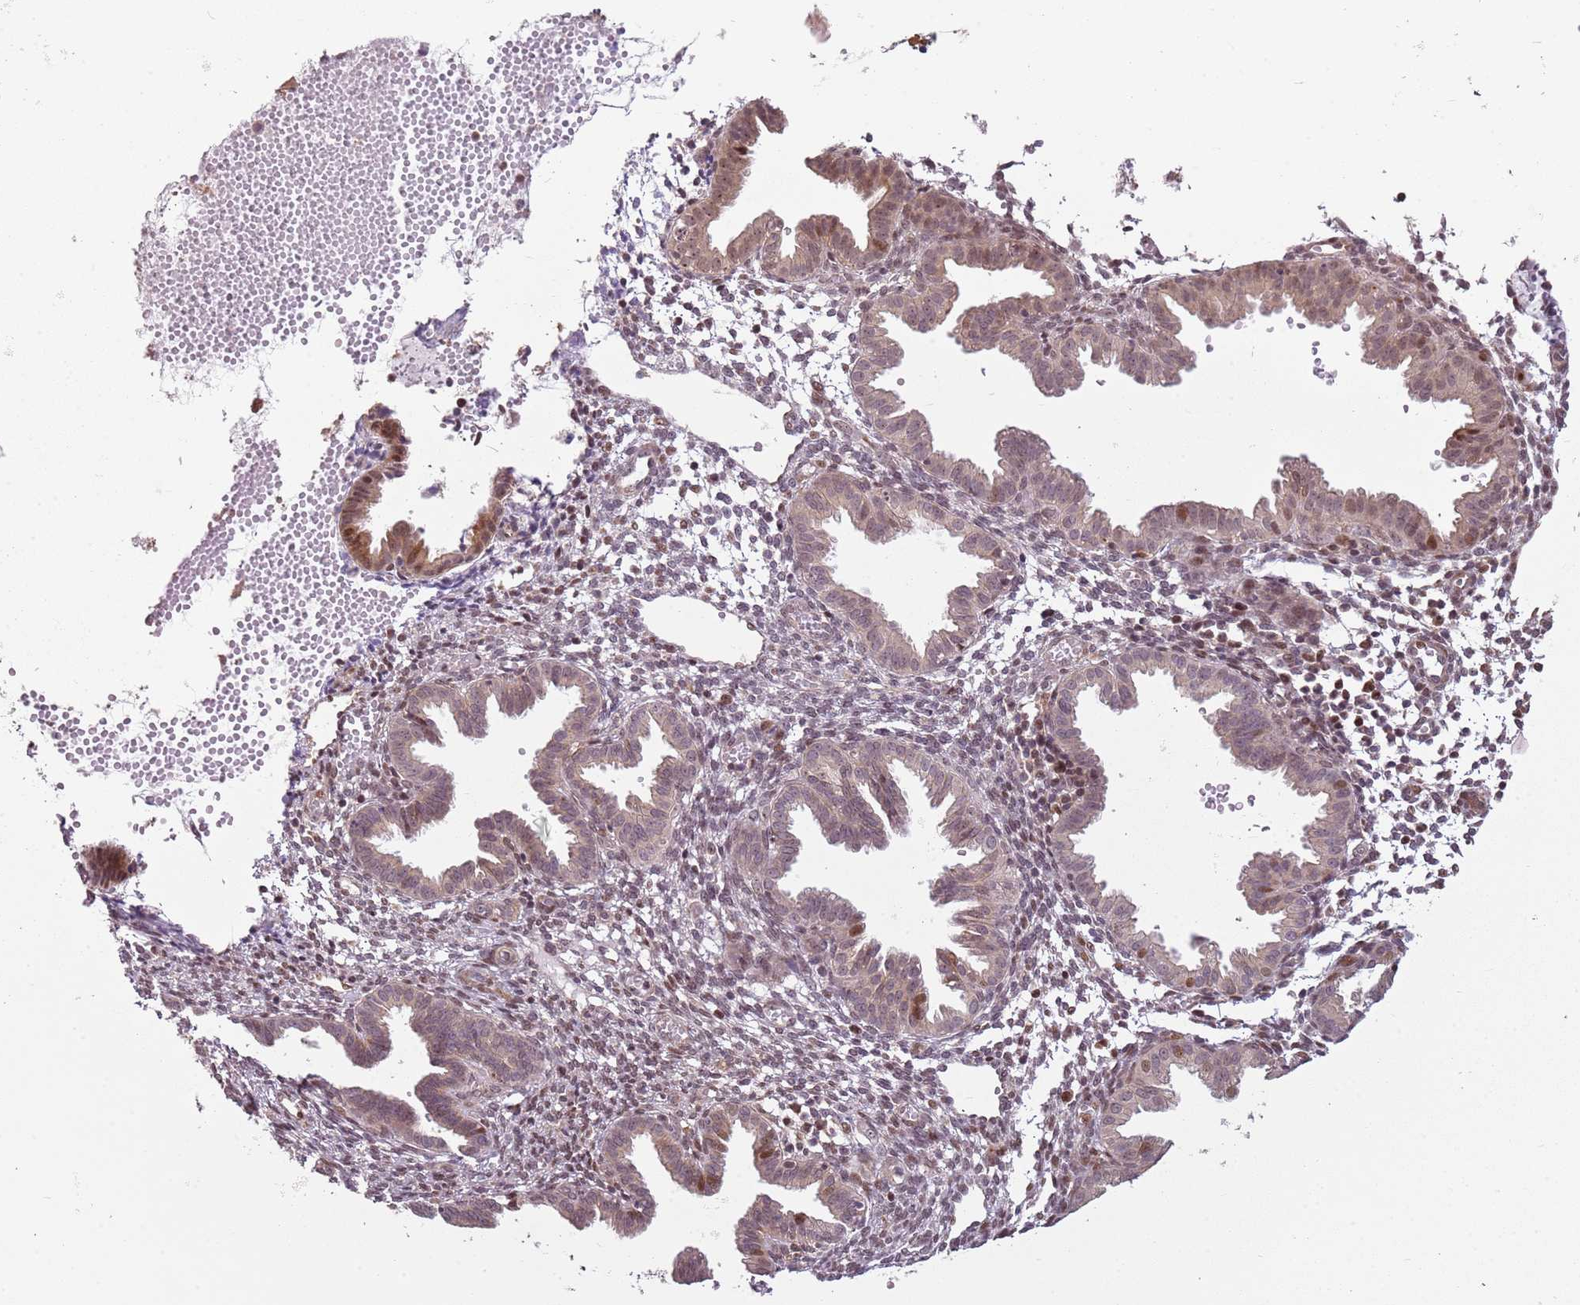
{"staining": {"intensity": "moderate", "quantity": "<25%", "location": "cytoplasmic/membranous,nuclear"}, "tissue": "endometrium", "cell_type": "Cells in endometrial stroma", "image_type": "normal", "snomed": [{"axis": "morphology", "description": "Normal tissue, NOS"}, {"axis": "topography", "description": "Endometrium"}], "caption": "Protein staining demonstrates moderate cytoplasmic/membranous,nuclear positivity in about <25% of cells in endometrial stroma in unremarkable endometrium.", "gene": "CHURC1", "patient": {"sex": "female", "age": 33}}